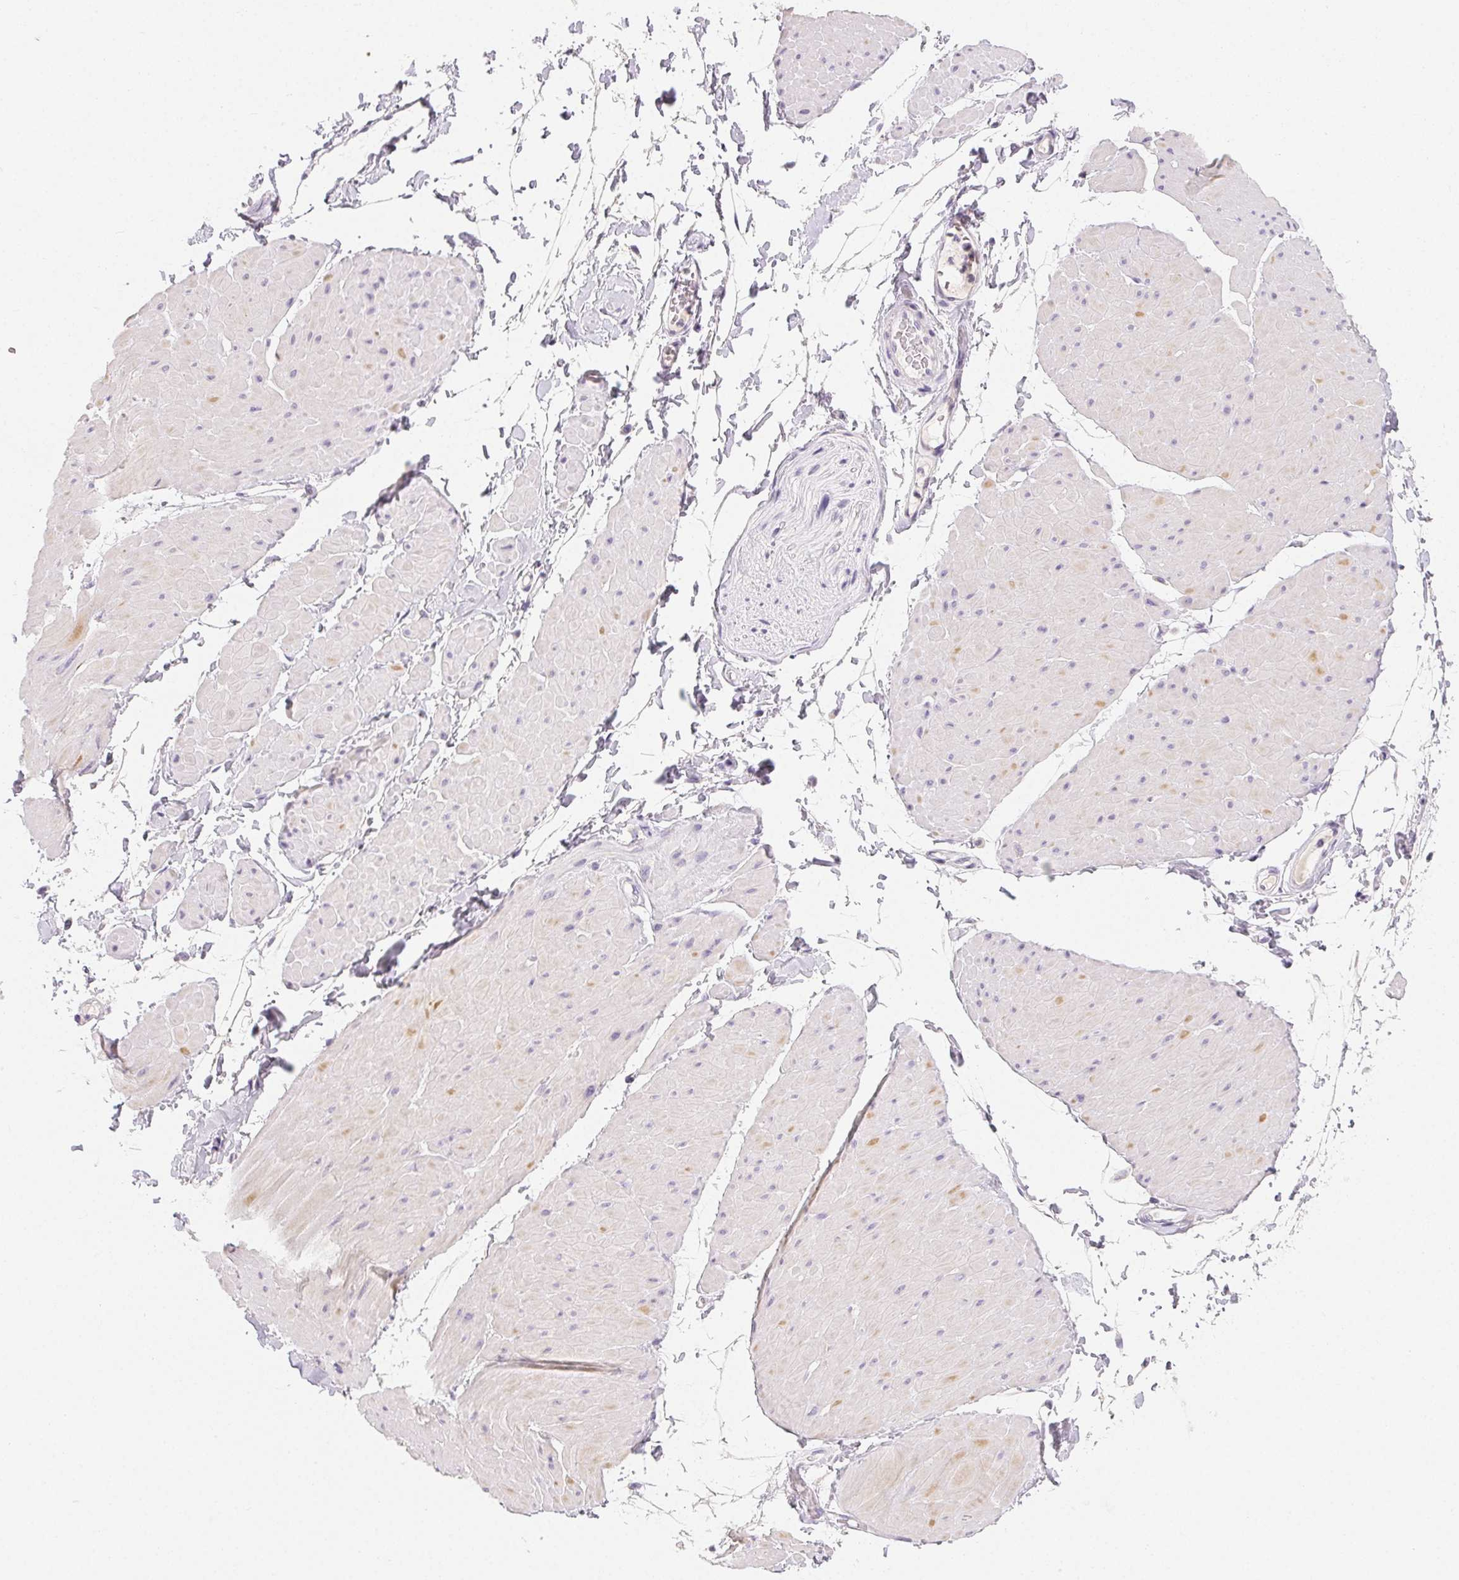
{"staining": {"intensity": "negative", "quantity": "none", "location": "none"}, "tissue": "adipose tissue", "cell_type": "Adipocytes", "image_type": "normal", "snomed": [{"axis": "morphology", "description": "Normal tissue, NOS"}, {"axis": "topography", "description": "Smooth muscle"}, {"axis": "topography", "description": "Peripheral nerve tissue"}], "caption": "Image shows no significant protein positivity in adipocytes of unremarkable adipose tissue.", "gene": "MIOX", "patient": {"sex": "male", "age": 58}}